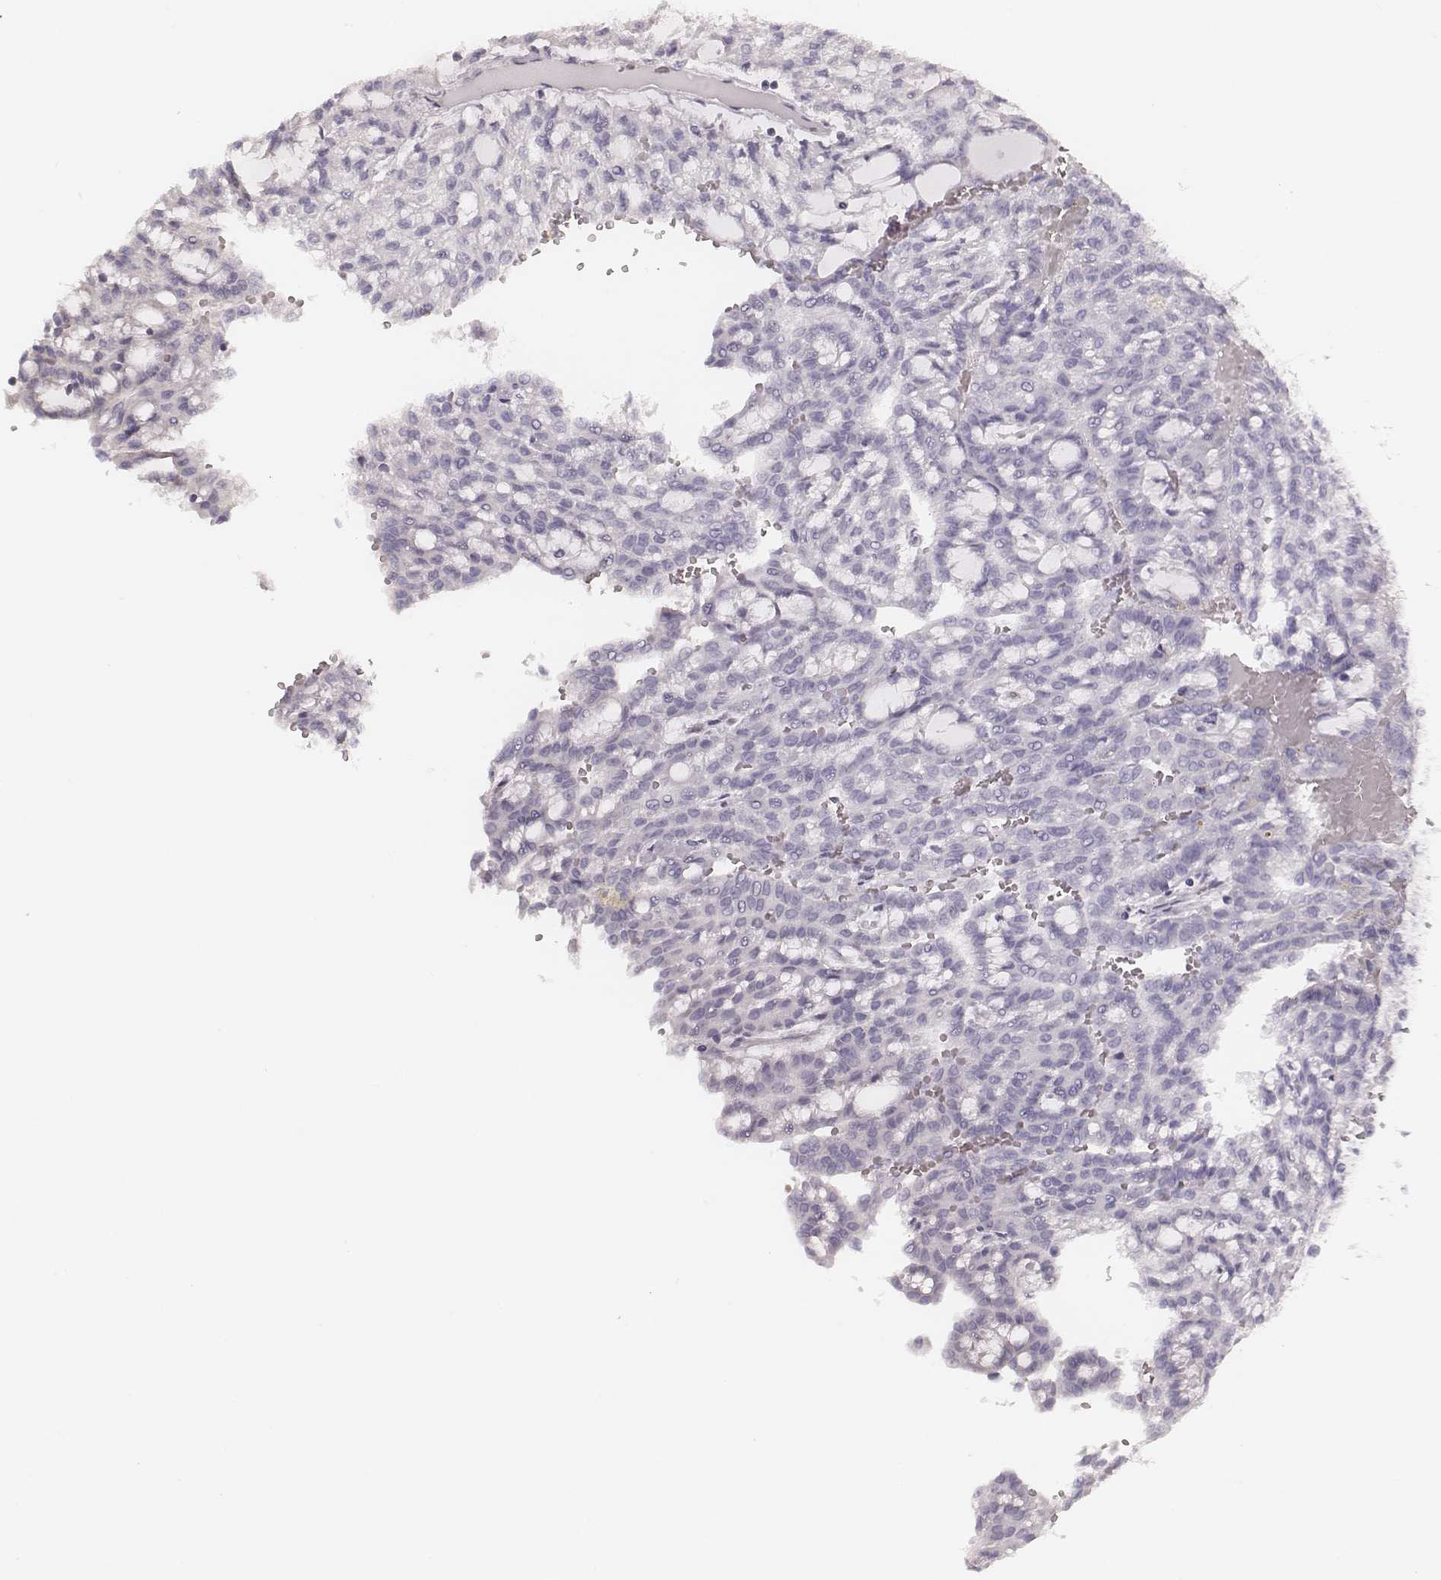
{"staining": {"intensity": "weak", "quantity": "25%-75%", "location": "cytoplasmic/membranous"}, "tissue": "renal cancer", "cell_type": "Tumor cells", "image_type": "cancer", "snomed": [{"axis": "morphology", "description": "Adenocarcinoma, NOS"}, {"axis": "topography", "description": "Kidney"}], "caption": "Brown immunohistochemical staining in renal cancer (adenocarcinoma) reveals weak cytoplasmic/membranous positivity in approximately 25%-75% of tumor cells.", "gene": "CARS1", "patient": {"sex": "male", "age": 63}}